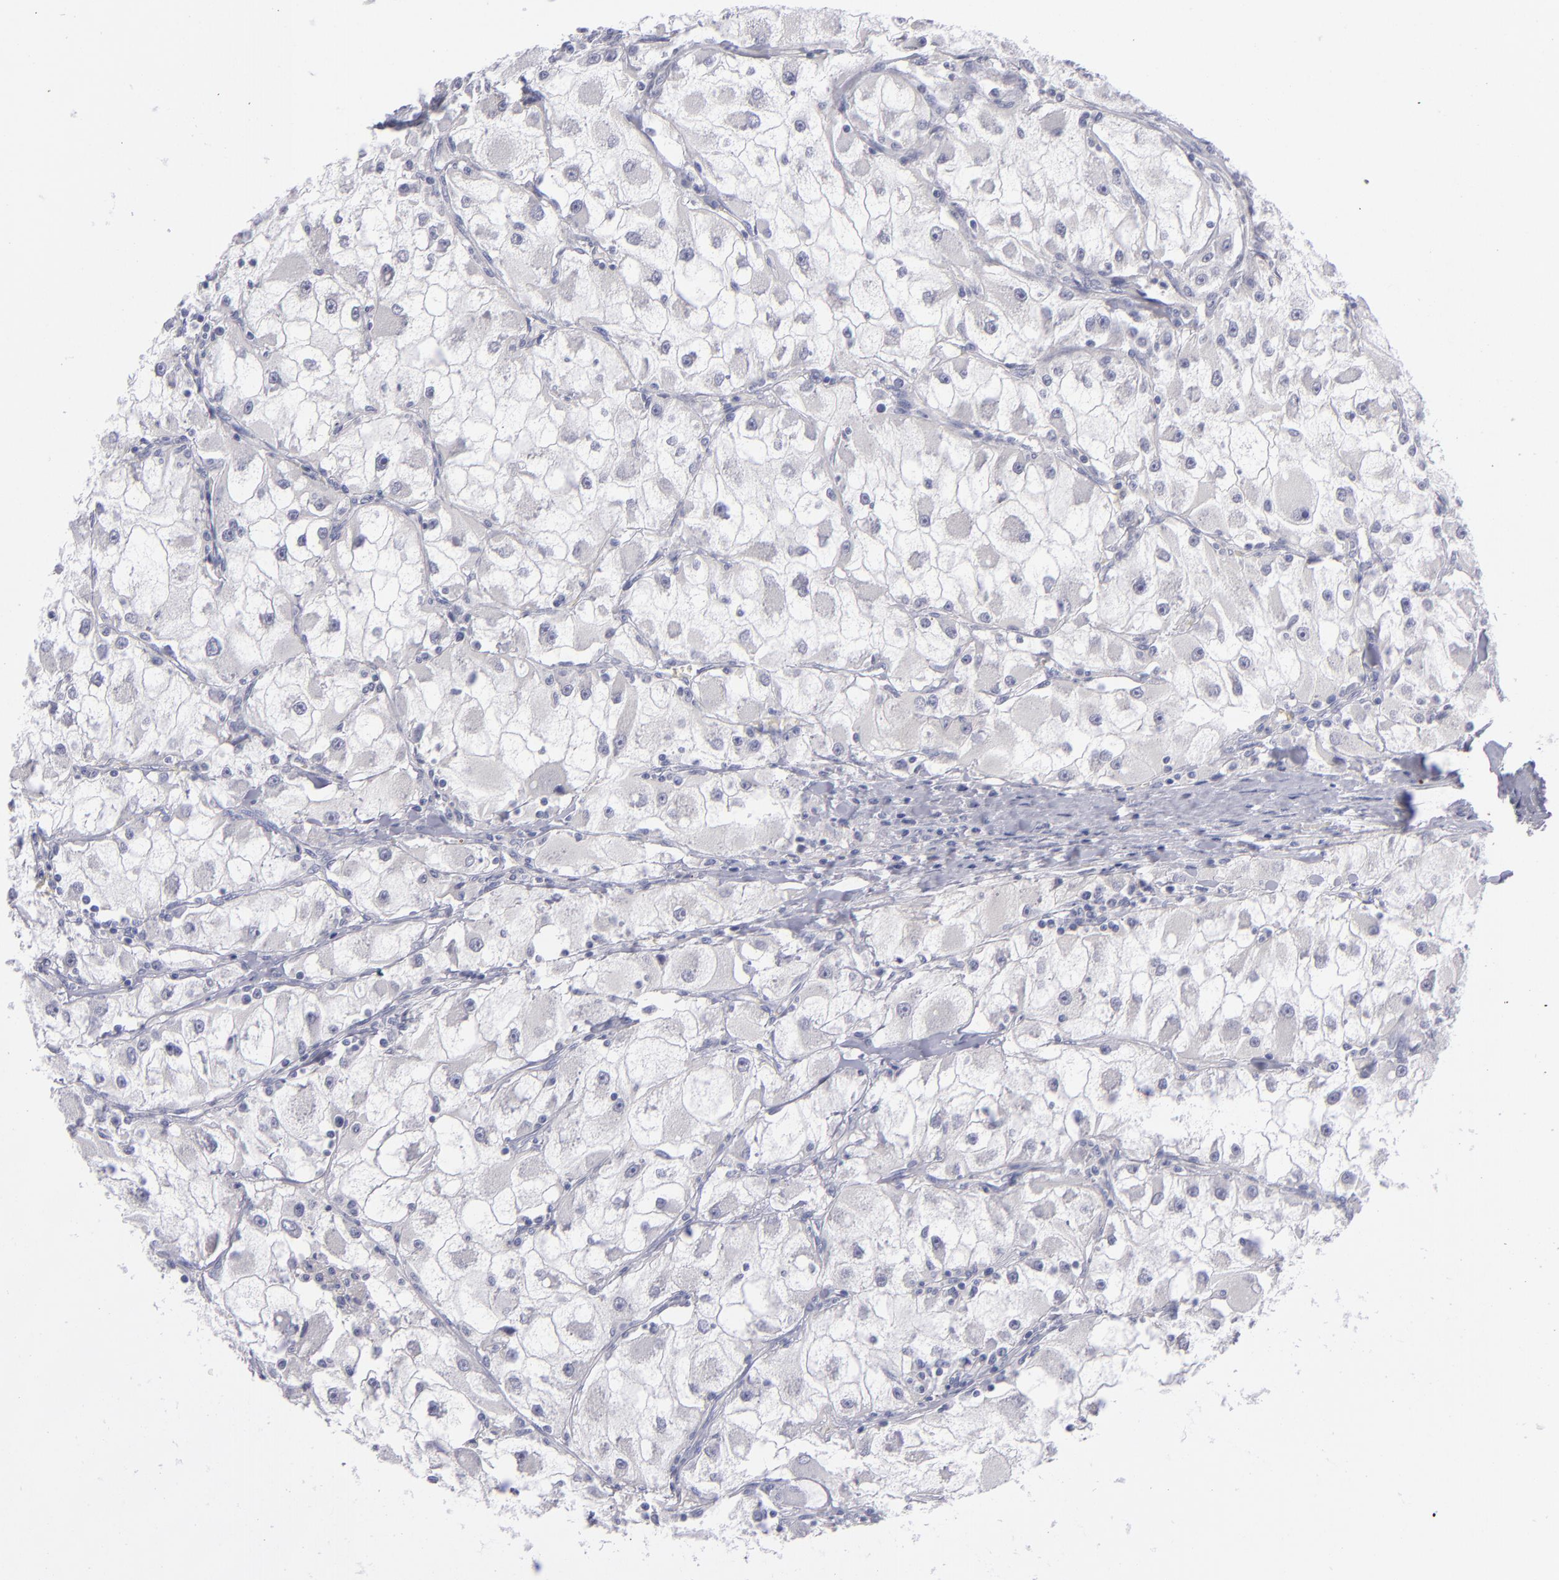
{"staining": {"intensity": "negative", "quantity": "none", "location": "none"}, "tissue": "renal cancer", "cell_type": "Tumor cells", "image_type": "cancer", "snomed": [{"axis": "morphology", "description": "Adenocarcinoma, NOS"}, {"axis": "topography", "description": "Kidney"}], "caption": "Renal adenocarcinoma stained for a protein using immunohistochemistry (IHC) reveals no positivity tumor cells.", "gene": "ITGB4", "patient": {"sex": "female", "age": 73}}